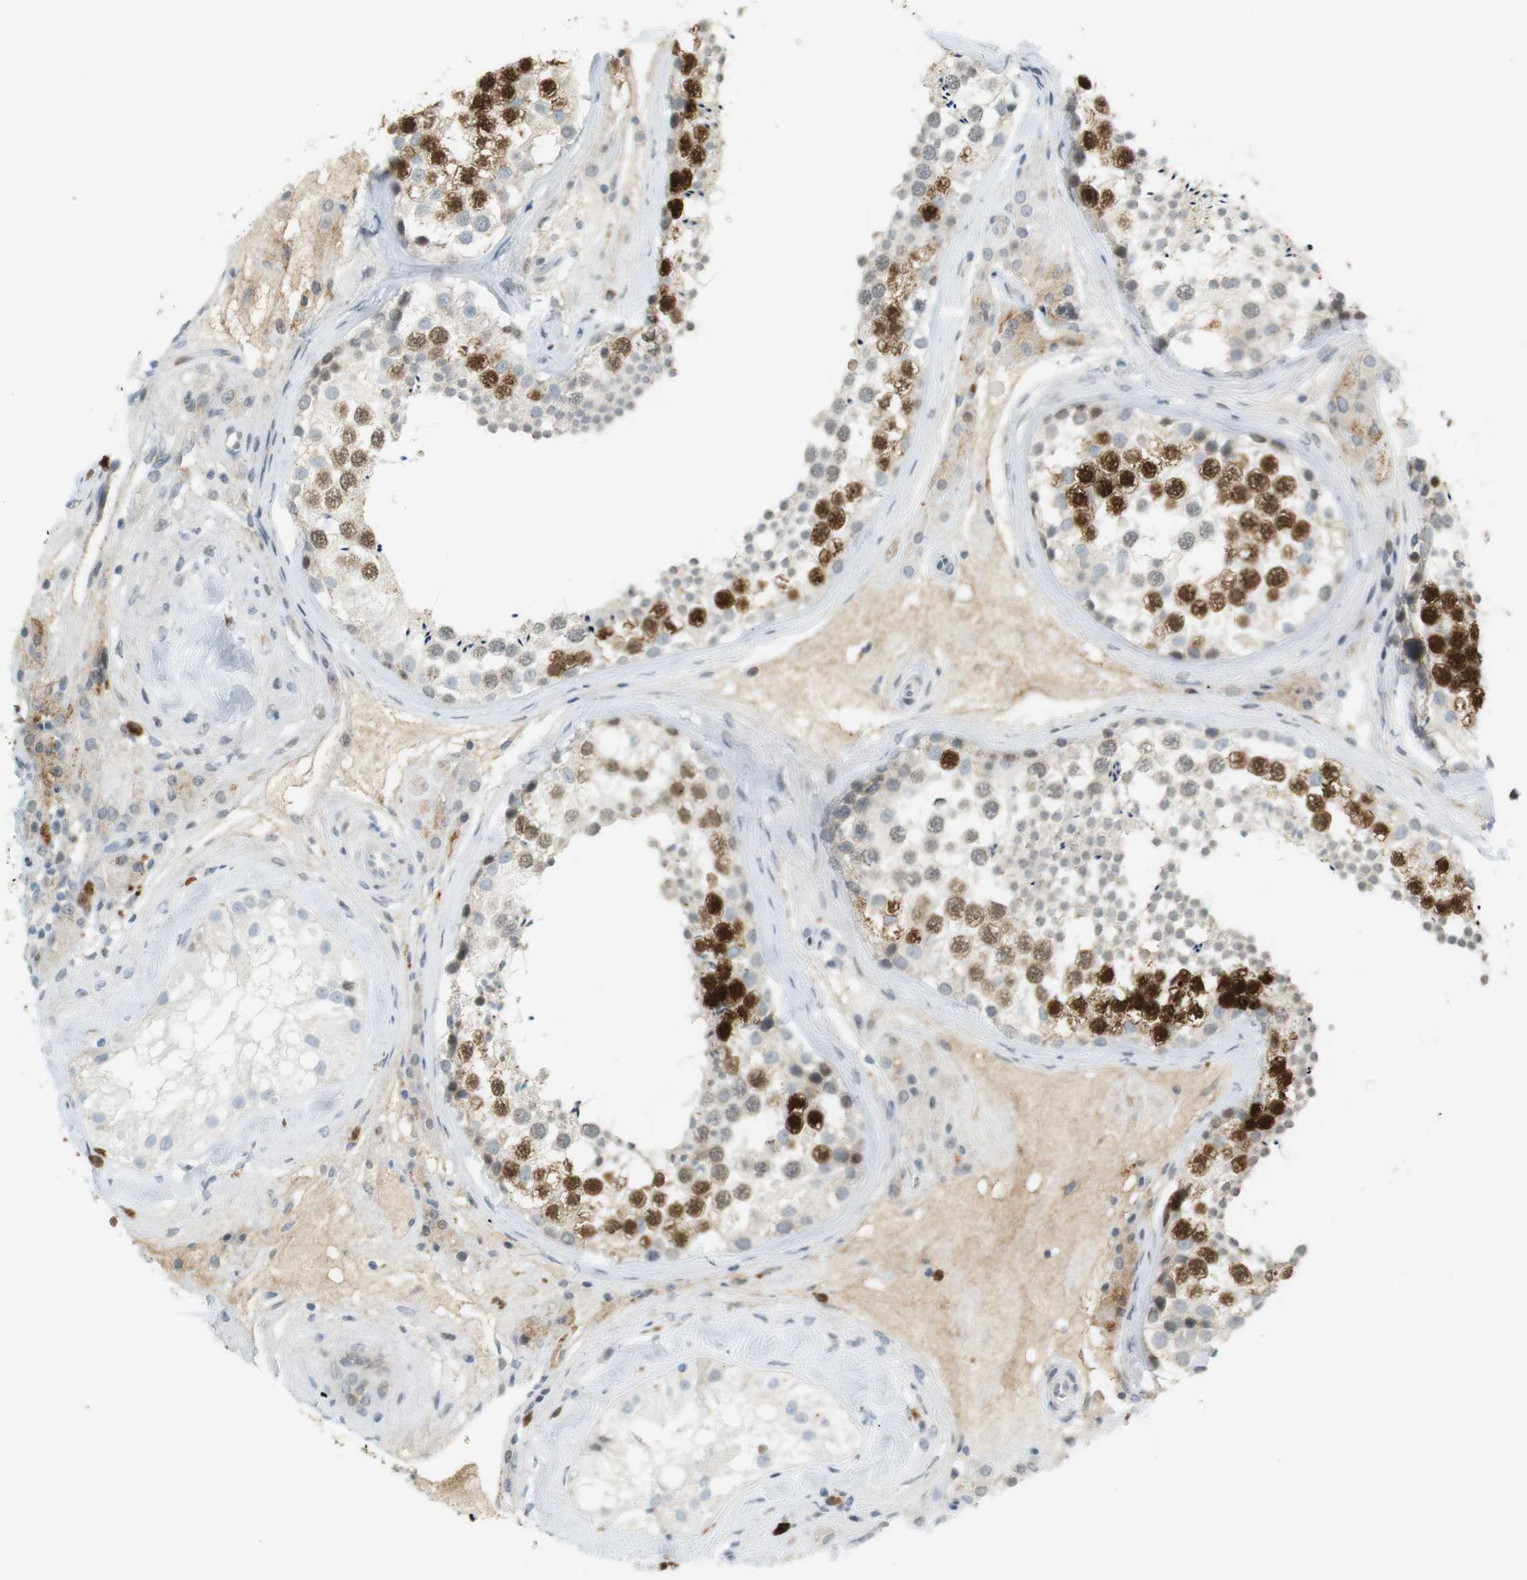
{"staining": {"intensity": "strong", "quantity": "25%-75%", "location": "nuclear"}, "tissue": "testis", "cell_type": "Cells in seminiferous ducts", "image_type": "normal", "snomed": [{"axis": "morphology", "description": "Normal tissue, NOS"}, {"axis": "topography", "description": "Testis"}], "caption": "Immunohistochemical staining of normal human testis demonstrates 25%-75% levels of strong nuclear protein positivity in approximately 25%-75% of cells in seminiferous ducts.", "gene": "DMC1", "patient": {"sex": "male", "age": 46}}